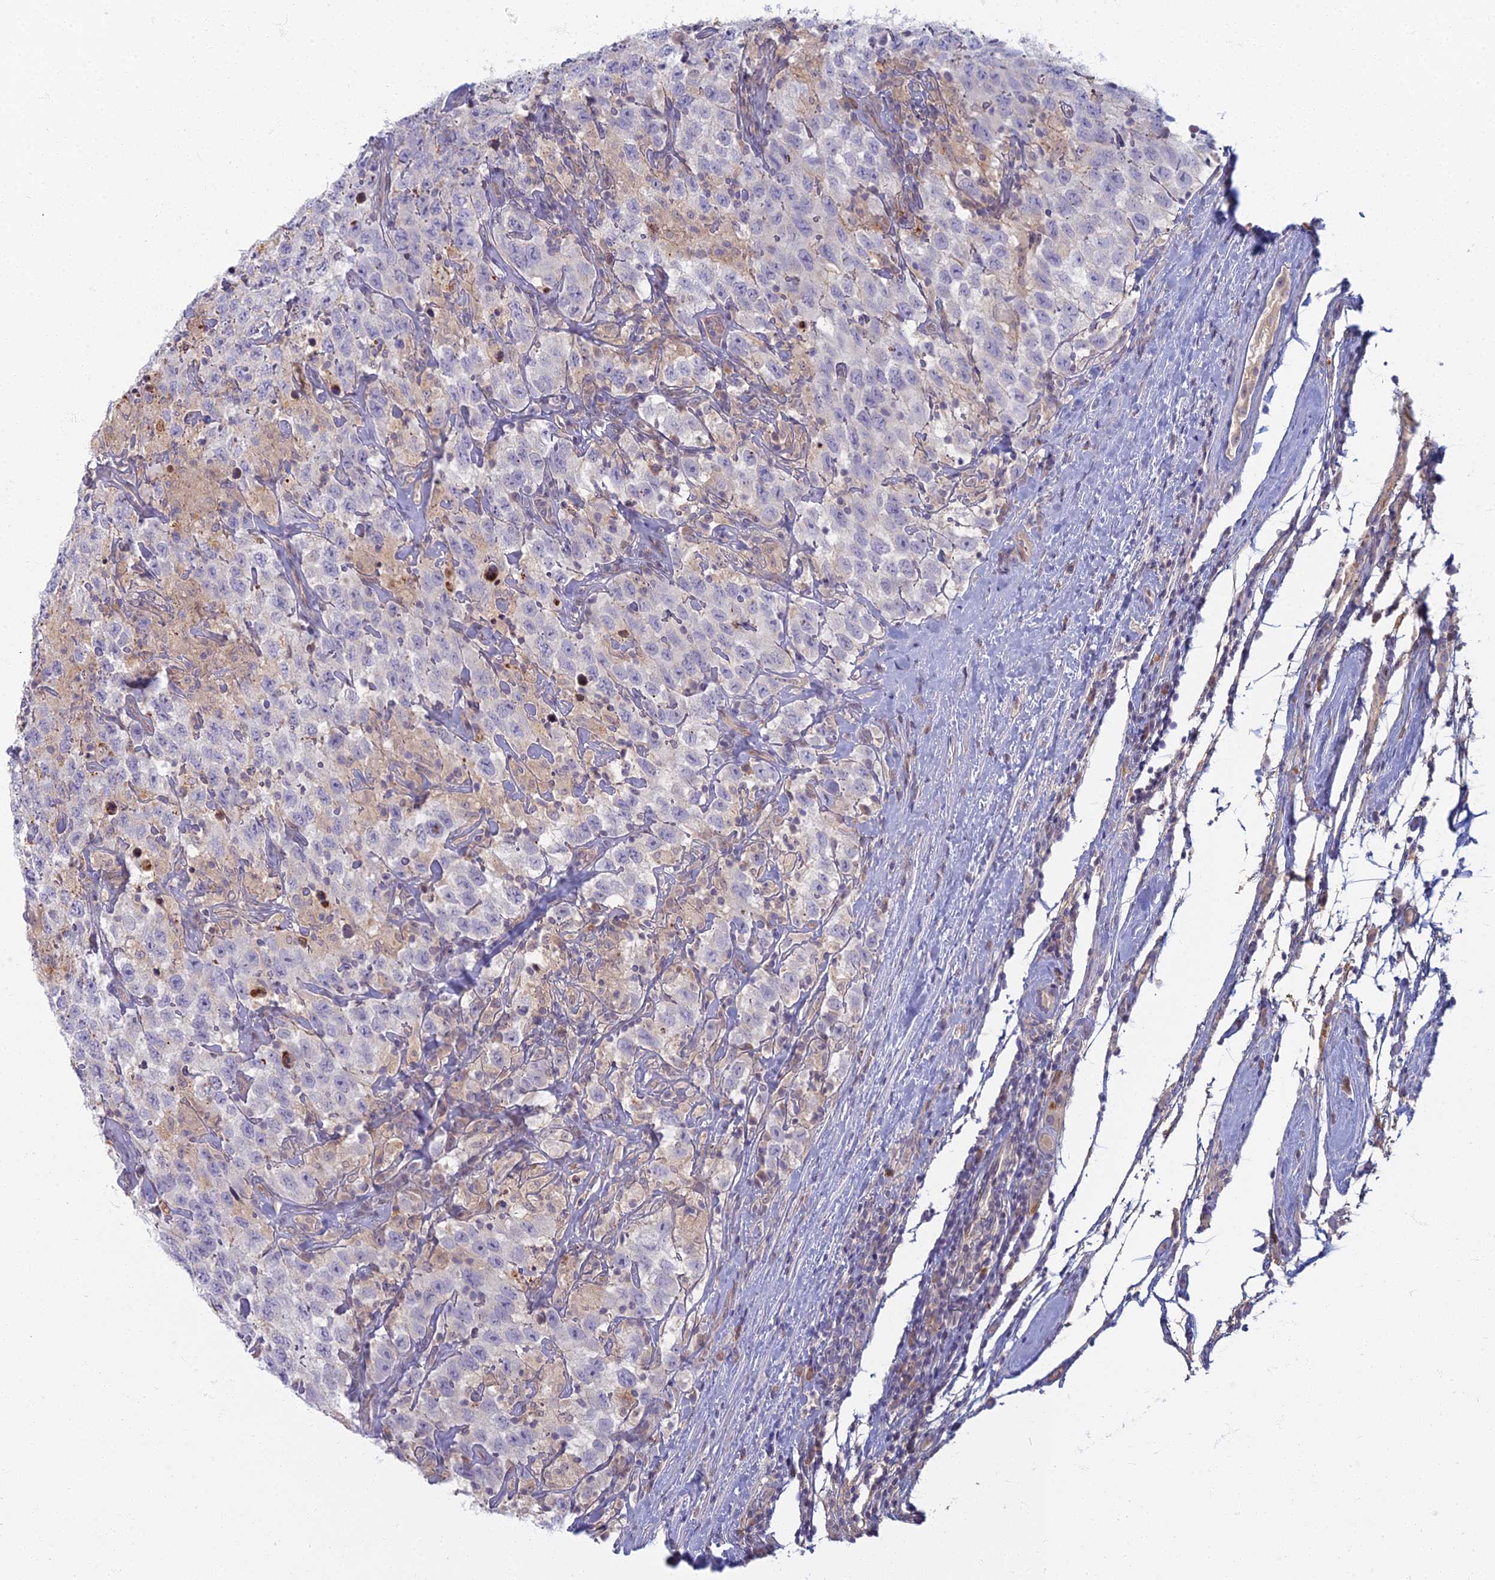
{"staining": {"intensity": "negative", "quantity": "none", "location": "none"}, "tissue": "testis cancer", "cell_type": "Tumor cells", "image_type": "cancer", "snomed": [{"axis": "morphology", "description": "Seminoma, NOS"}, {"axis": "topography", "description": "Testis"}], "caption": "Image shows no protein expression in tumor cells of seminoma (testis) tissue.", "gene": "CHMP4B", "patient": {"sex": "male", "age": 41}}